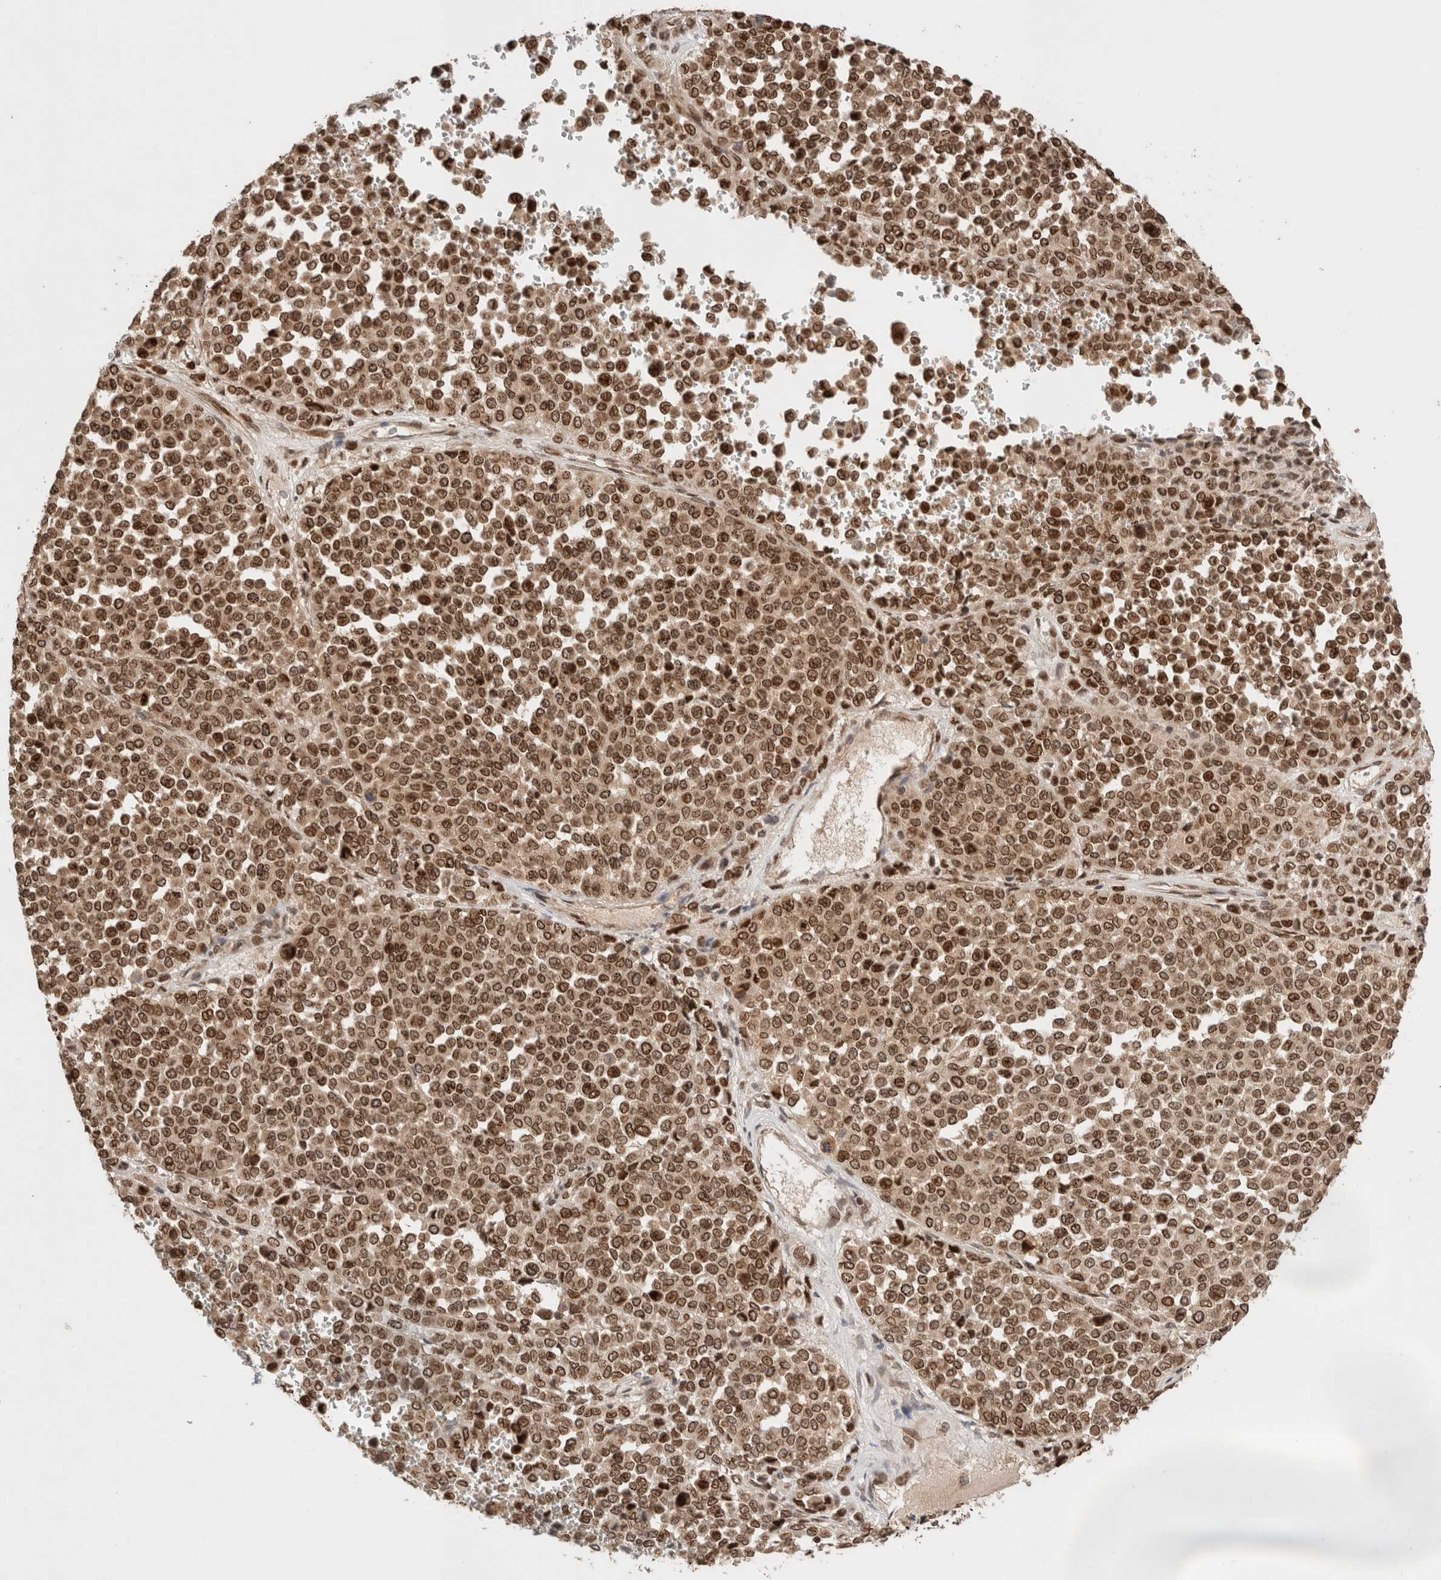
{"staining": {"intensity": "strong", "quantity": ">75%", "location": "cytoplasmic/membranous,nuclear"}, "tissue": "melanoma", "cell_type": "Tumor cells", "image_type": "cancer", "snomed": [{"axis": "morphology", "description": "Malignant melanoma, Metastatic site"}, {"axis": "topography", "description": "Pancreas"}], "caption": "Malignant melanoma (metastatic site) stained for a protein exhibits strong cytoplasmic/membranous and nuclear positivity in tumor cells.", "gene": "TPR", "patient": {"sex": "female", "age": 30}}